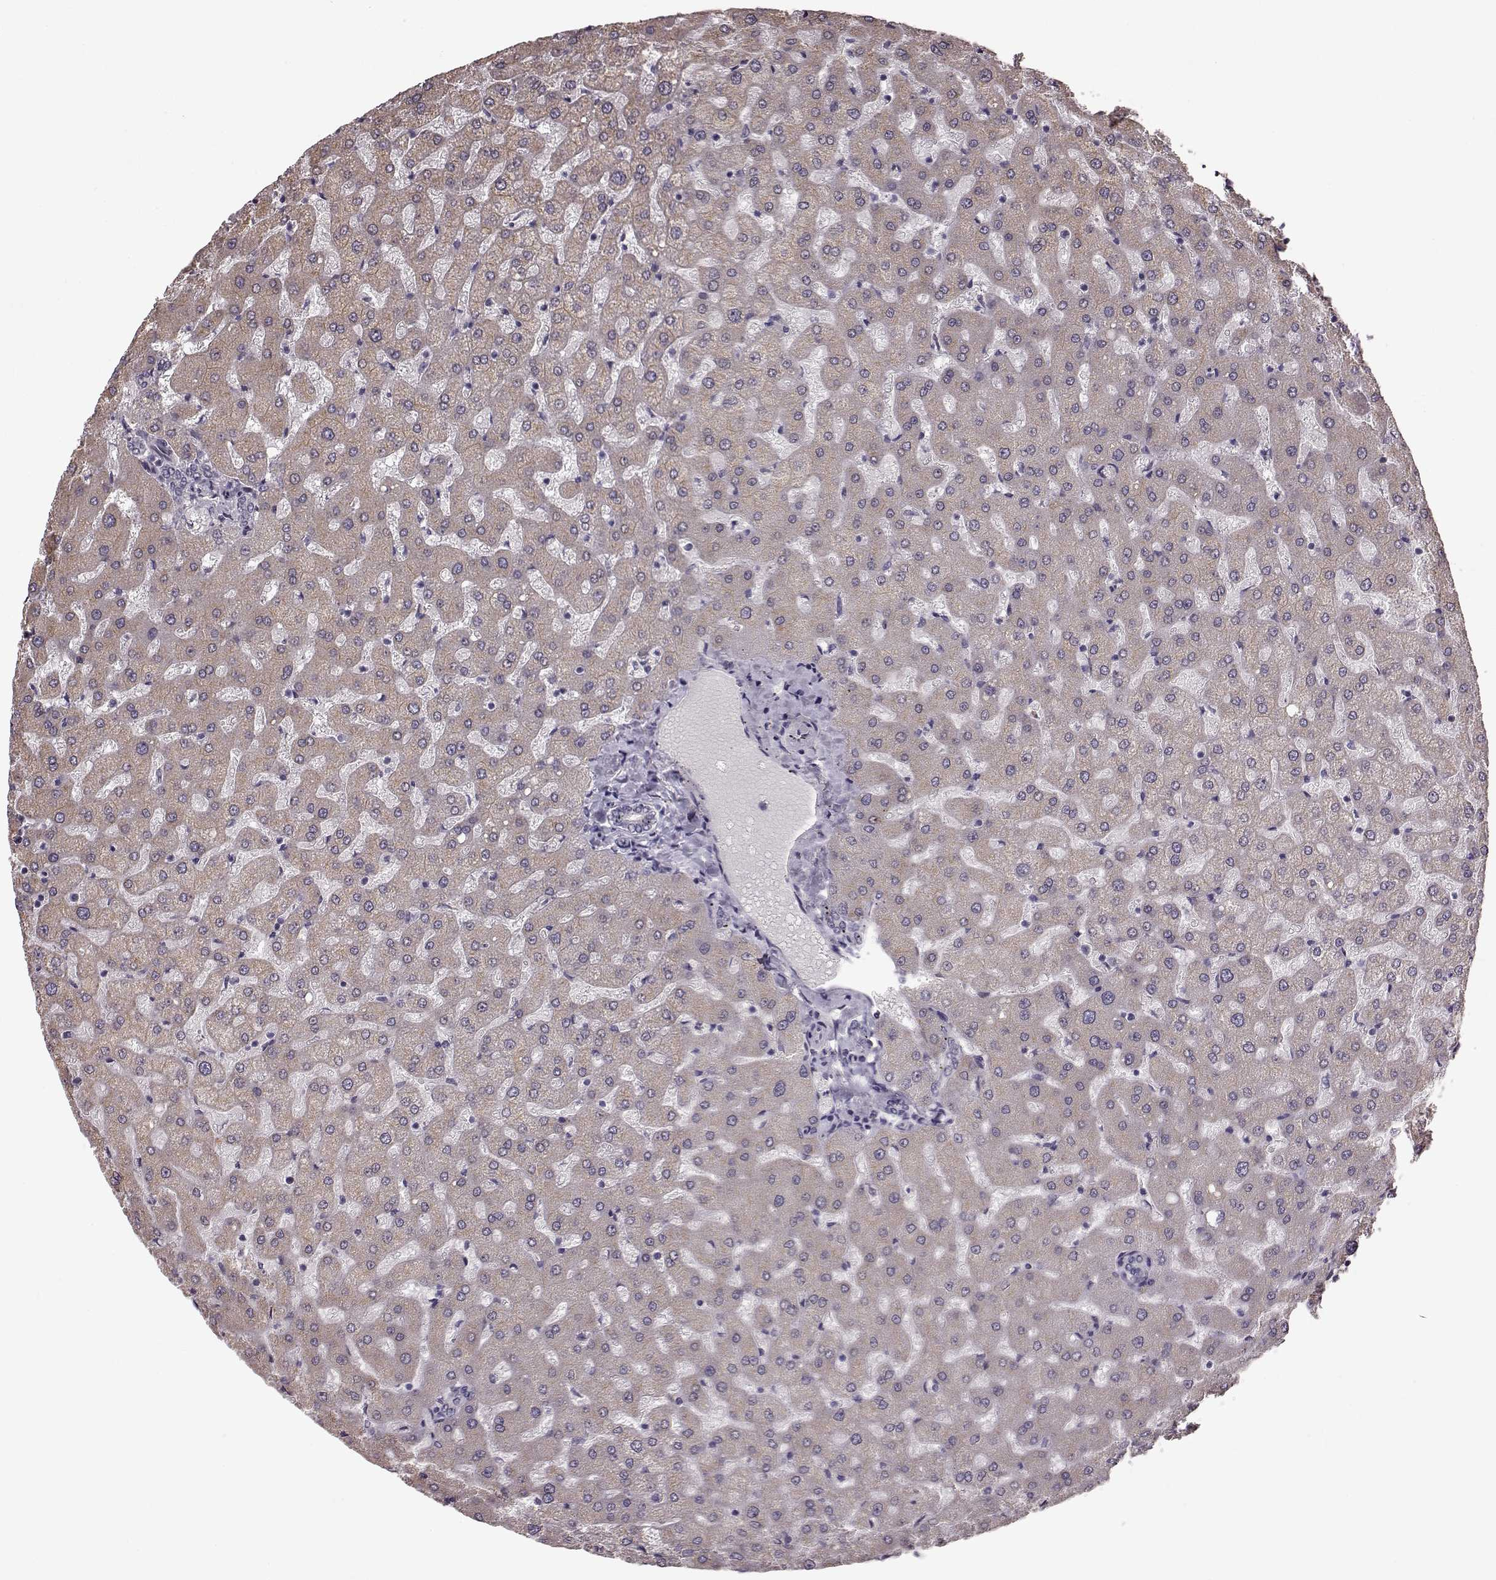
{"staining": {"intensity": "negative", "quantity": "none", "location": "none"}, "tissue": "liver", "cell_type": "Cholangiocytes", "image_type": "normal", "snomed": [{"axis": "morphology", "description": "Normal tissue, NOS"}, {"axis": "topography", "description": "Liver"}], "caption": "Cholangiocytes are negative for brown protein staining in benign liver. (DAB immunohistochemistry (IHC), high magnification).", "gene": "TCHHL1", "patient": {"sex": "female", "age": 50}}